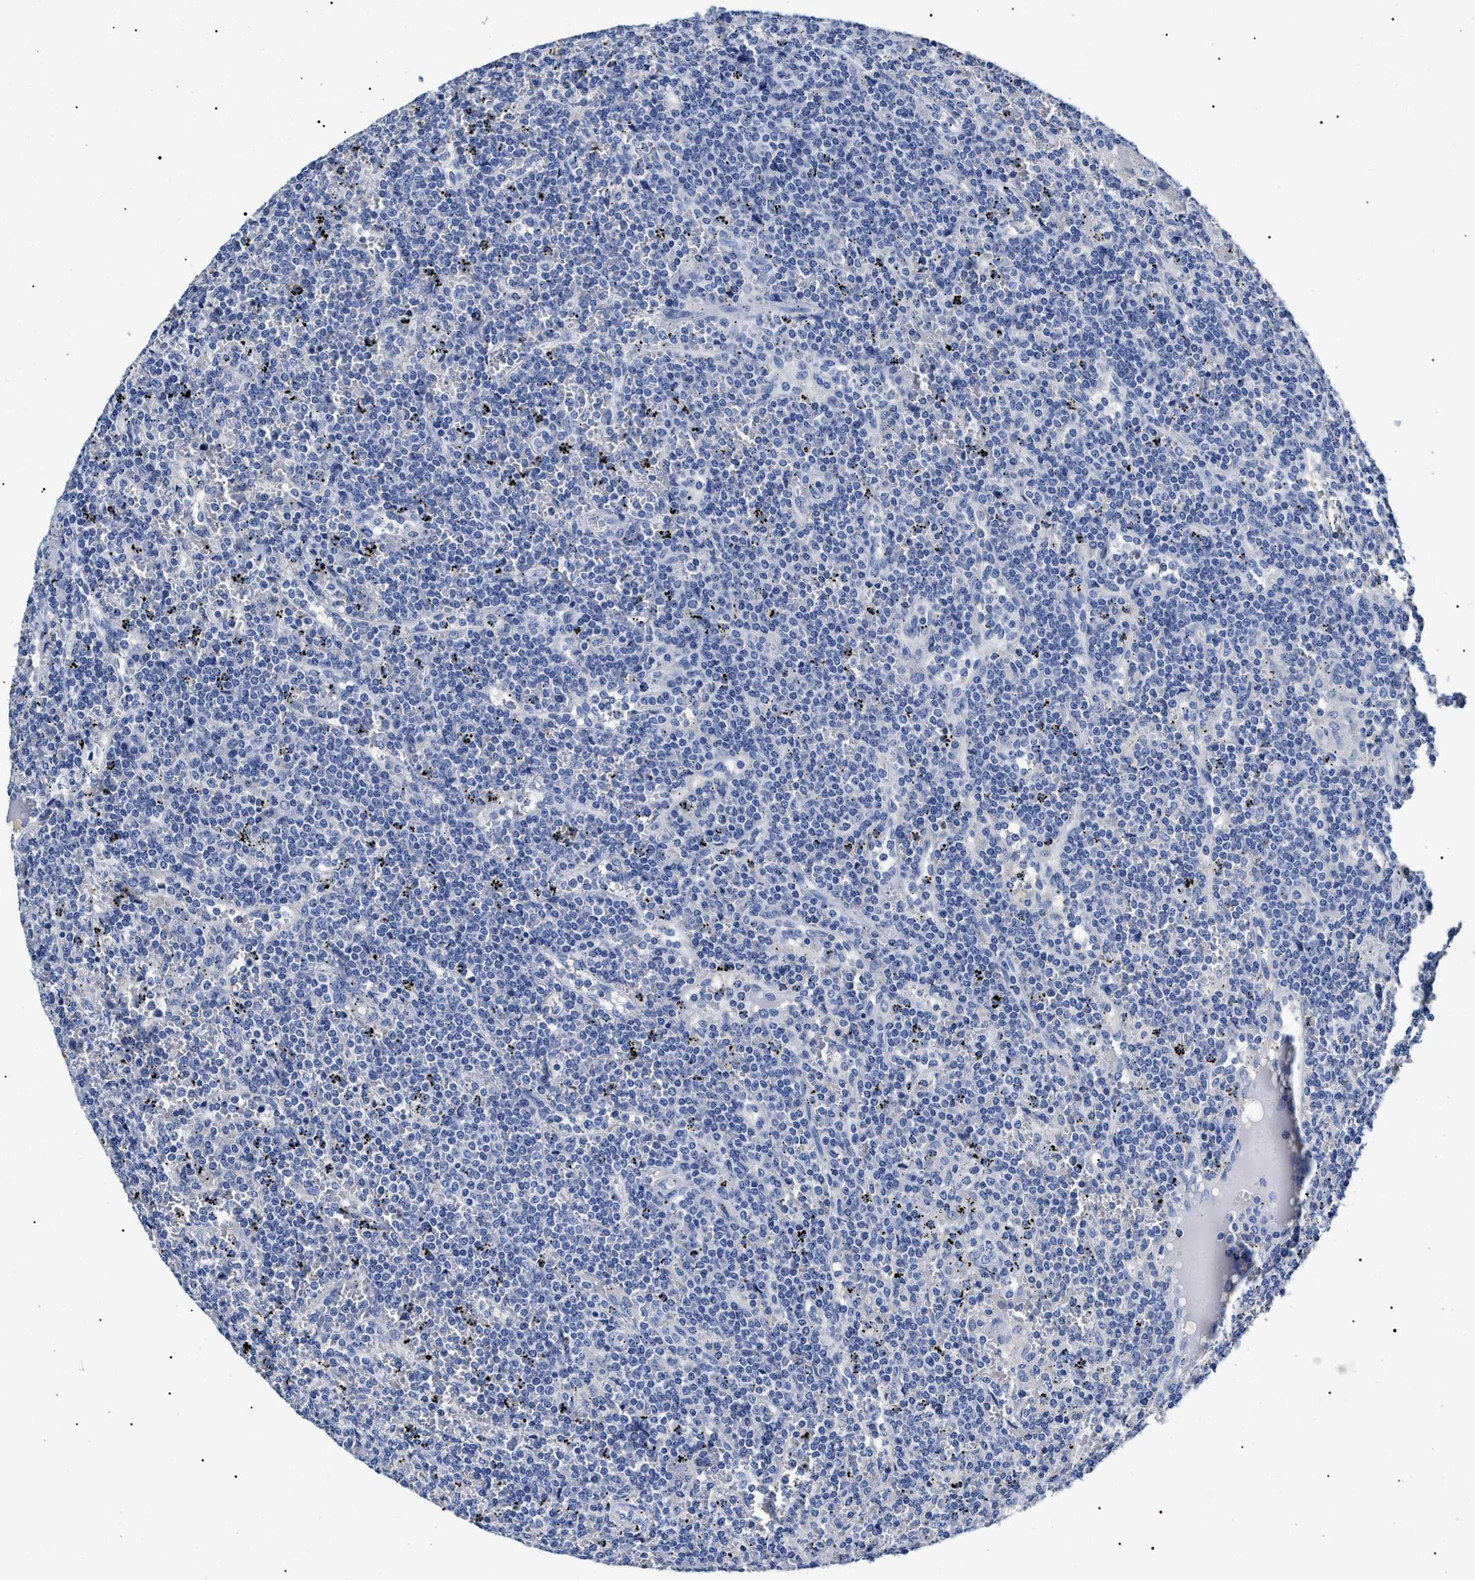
{"staining": {"intensity": "negative", "quantity": "none", "location": "none"}, "tissue": "lymphoma", "cell_type": "Tumor cells", "image_type": "cancer", "snomed": [{"axis": "morphology", "description": "Malignant lymphoma, non-Hodgkin's type, Low grade"}, {"axis": "topography", "description": "Spleen"}], "caption": "Immunohistochemistry photomicrograph of neoplastic tissue: low-grade malignant lymphoma, non-Hodgkin's type stained with DAB (3,3'-diaminobenzidine) displays no significant protein positivity in tumor cells. (Stains: DAB (3,3'-diaminobenzidine) immunohistochemistry with hematoxylin counter stain, Microscopy: brightfield microscopy at high magnification).", "gene": "LRRC8E", "patient": {"sex": "female", "age": 19}}